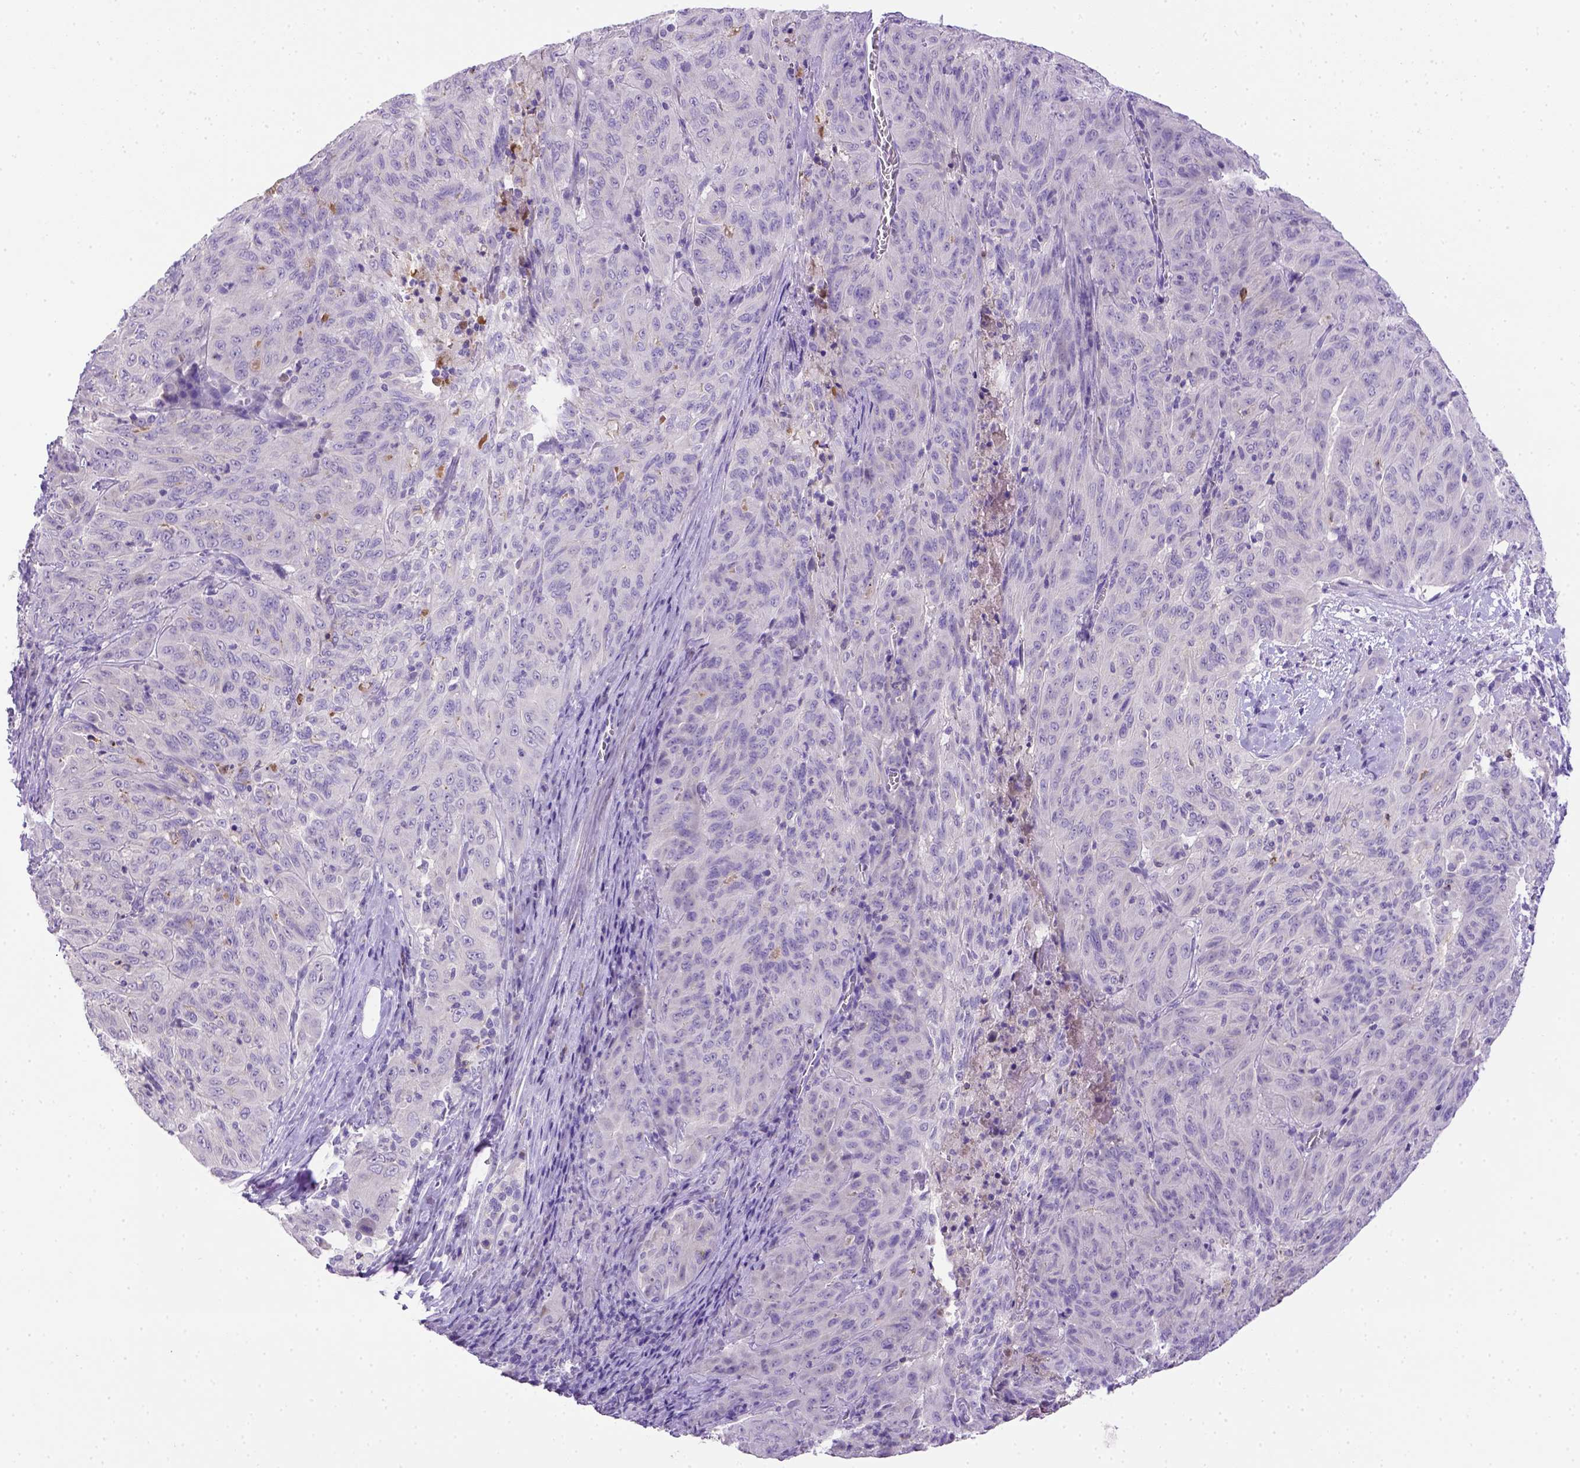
{"staining": {"intensity": "negative", "quantity": "none", "location": "none"}, "tissue": "pancreatic cancer", "cell_type": "Tumor cells", "image_type": "cancer", "snomed": [{"axis": "morphology", "description": "Adenocarcinoma, NOS"}, {"axis": "topography", "description": "Pancreas"}], "caption": "Tumor cells show no significant positivity in pancreatic cancer.", "gene": "B3GAT1", "patient": {"sex": "male", "age": 63}}